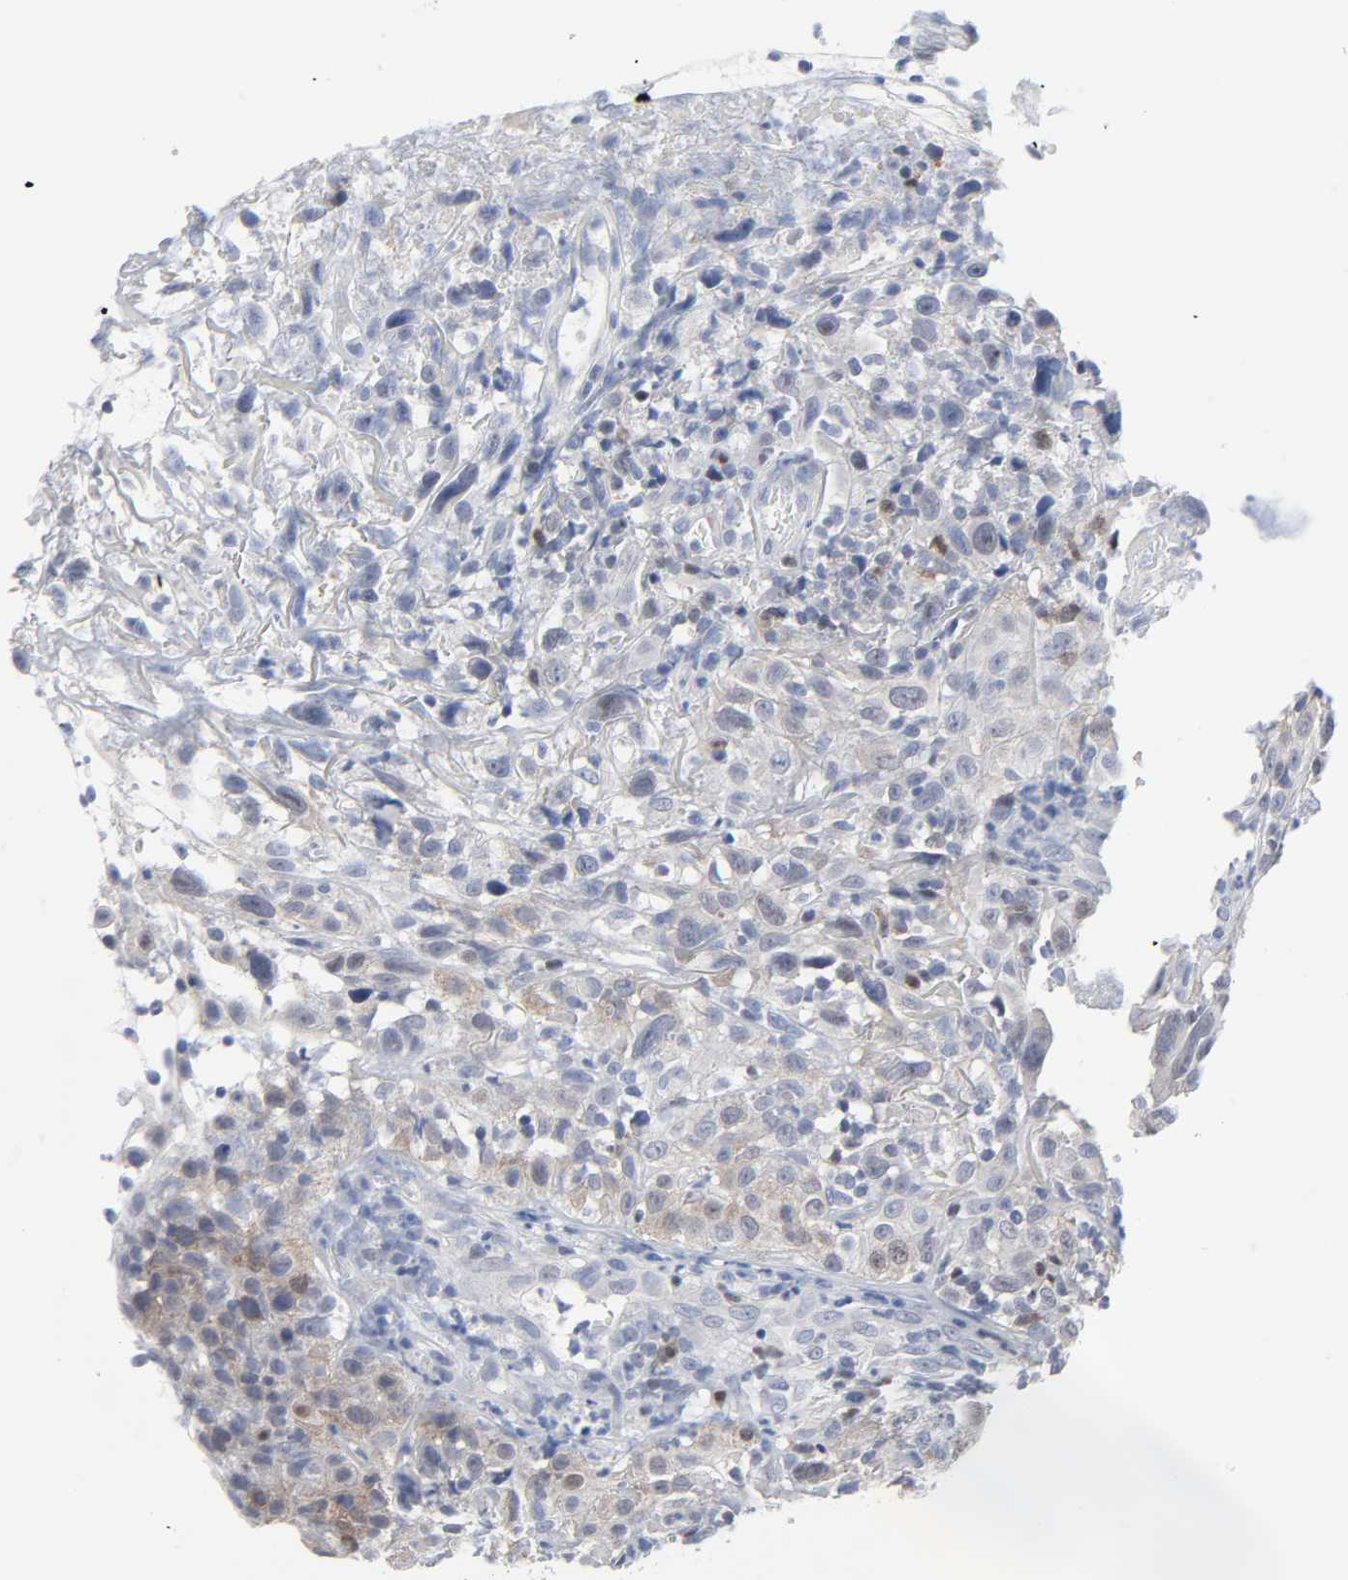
{"staining": {"intensity": "weak", "quantity": "25%-75%", "location": "cytoplasmic/membranous,nuclear"}, "tissue": "thyroid cancer", "cell_type": "Tumor cells", "image_type": "cancer", "snomed": [{"axis": "morphology", "description": "Carcinoma, NOS"}, {"axis": "topography", "description": "Thyroid gland"}], "caption": "Tumor cells exhibit low levels of weak cytoplasmic/membranous and nuclear positivity in approximately 25%-75% of cells in human thyroid cancer.", "gene": "WEE1", "patient": {"sex": "female", "age": 77}}